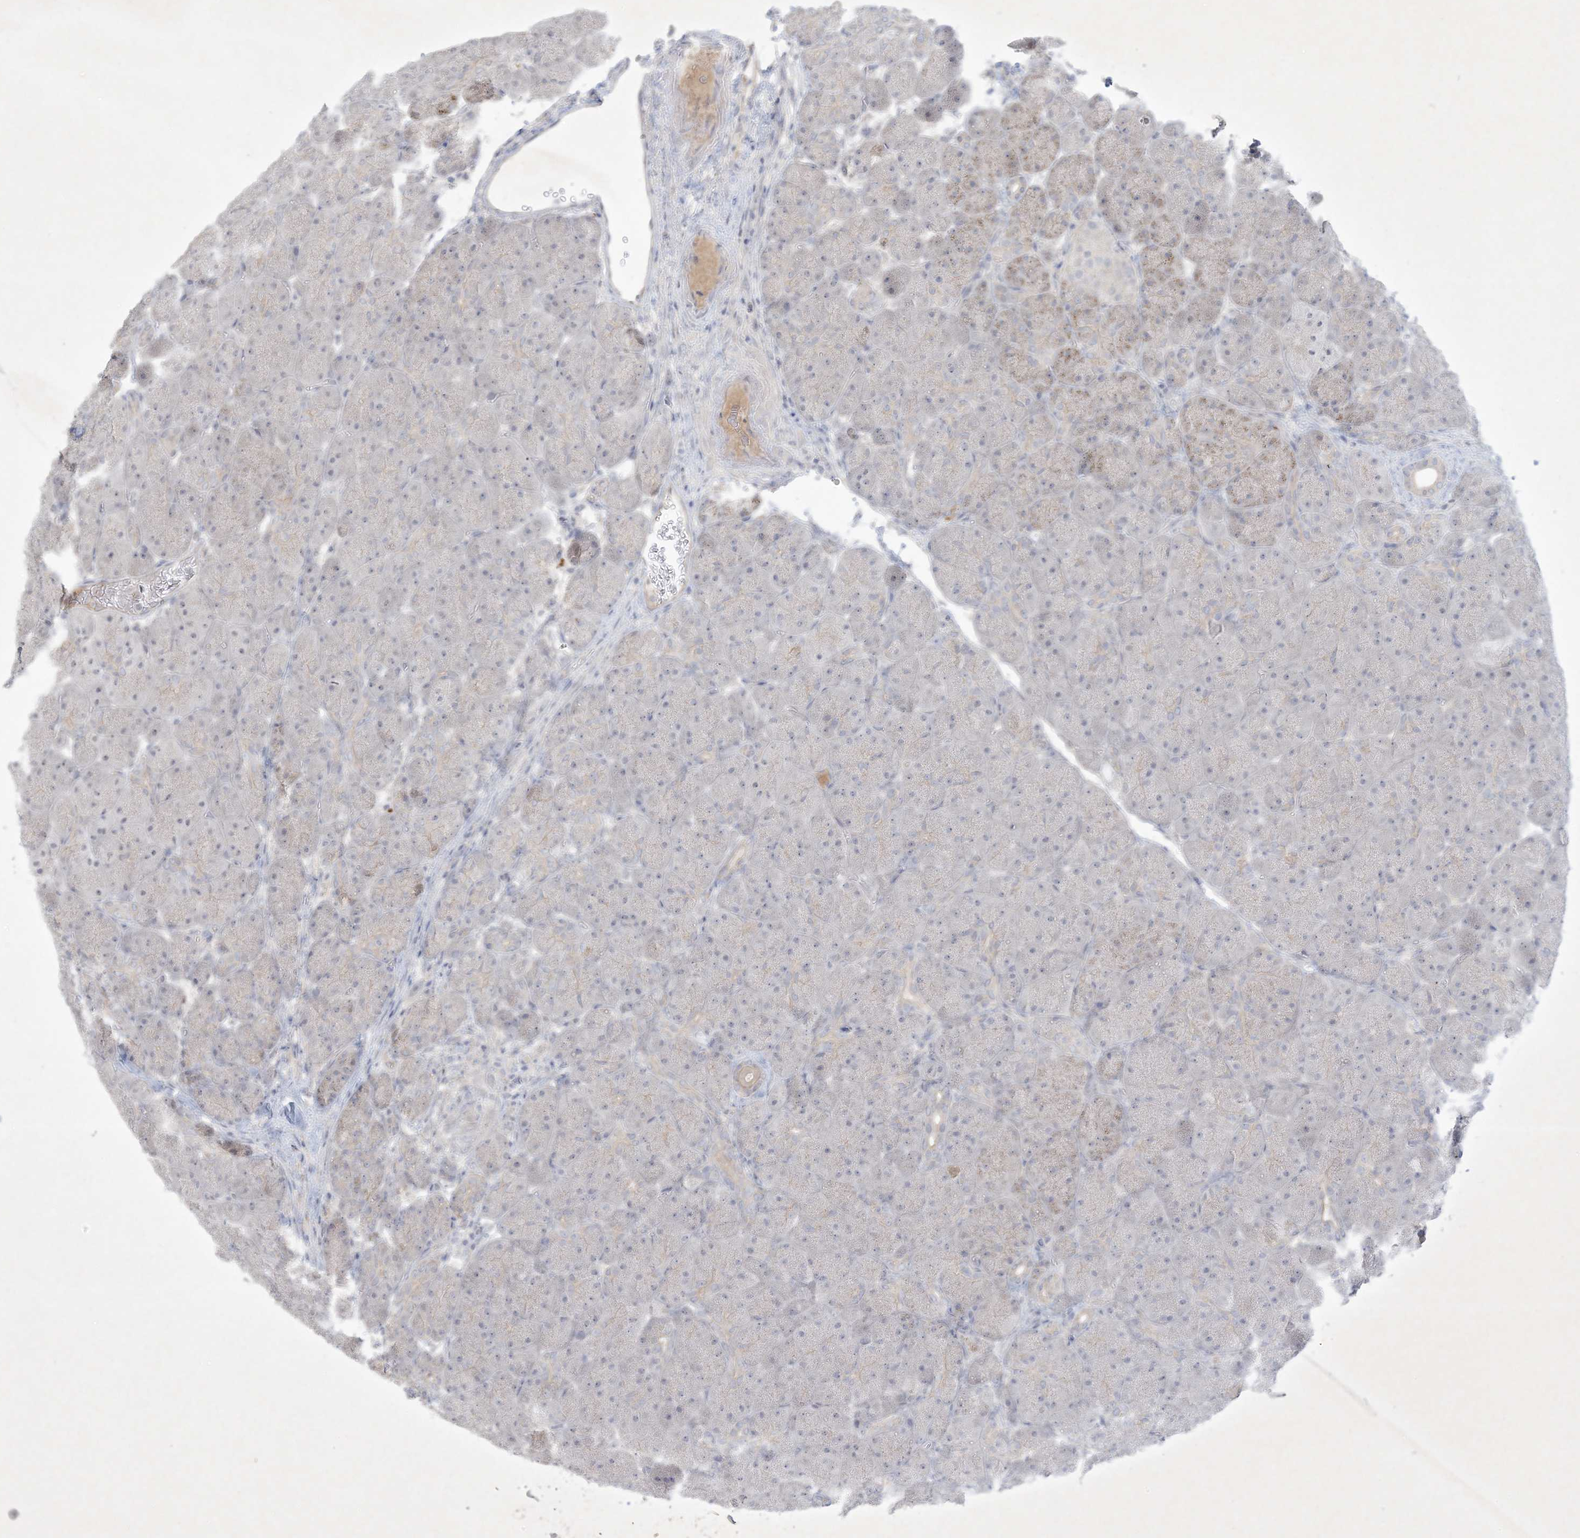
{"staining": {"intensity": "weak", "quantity": "<25%", "location": "cytoplasmic/membranous"}, "tissue": "pancreas", "cell_type": "Exocrine glandular cells", "image_type": "normal", "snomed": [{"axis": "morphology", "description": "Normal tissue, NOS"}, {"axis": "topography", "description": "Pancreas"}], "caption": "The immunohistochemistry photomicrograph has no significant expression in exocrine glandular cells of pancreas.", "gene": "CCDC24", "patient": {"sex": "male", "age": 66}}